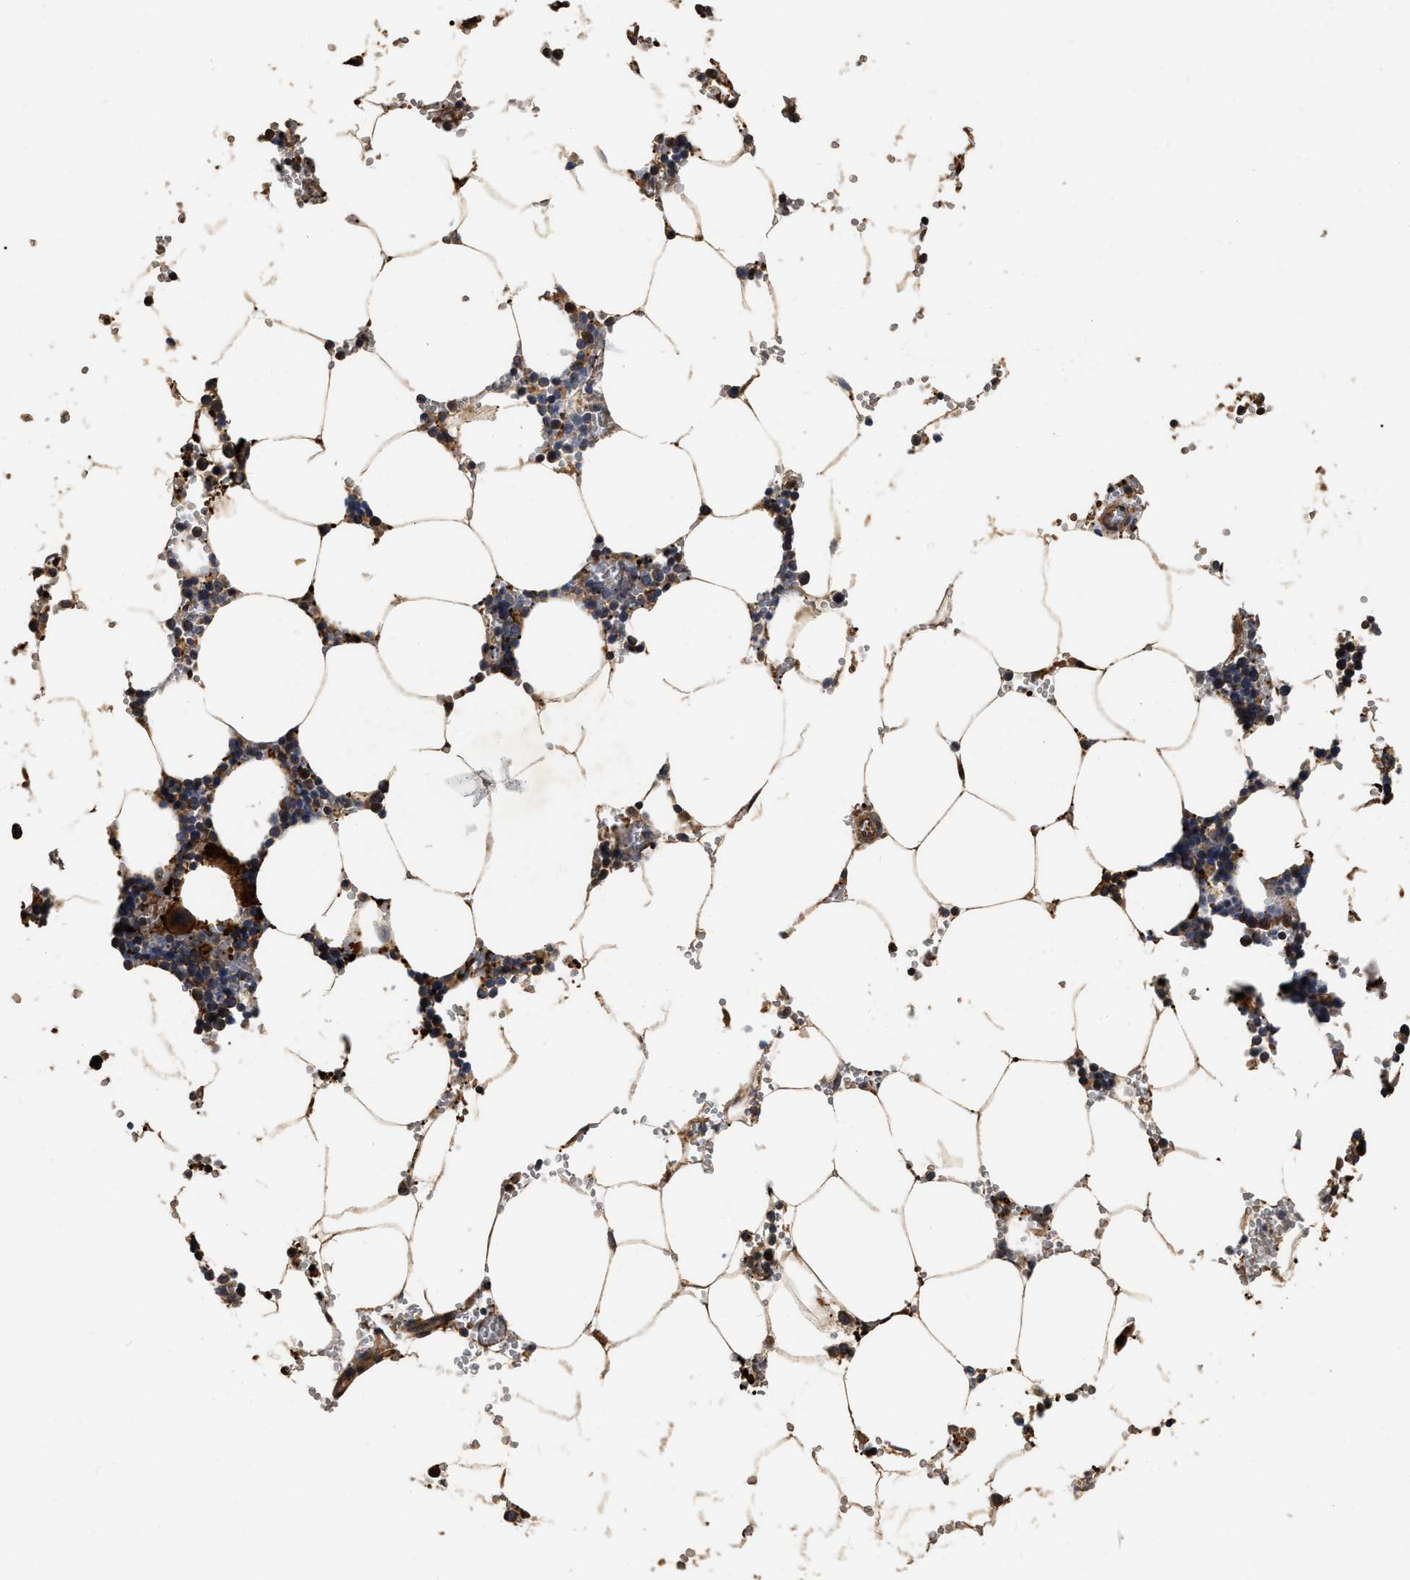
{"staining": {"intensity": "strong", "quantity": "<25%", "location": "cytoplasmic/membranous"}, "tissue": "bone marrow", "cell_type": "Hematopoietic cells", "image_type": "normal", "snomed": [{"axis": "morphology", "description": "Normal tissue, NOS"}, {"axis": "topography", "description": "Bone marrow"}], "caption": "Immunohistochemical staining of benign bone marrow displays strong cytoplasmic/membranous protein staining in approximately <25% of hematopoietic cells. Nuclei are stained in blue.", "gene": "ABCG8", "patient": {"sex": "male", "age": 70}}